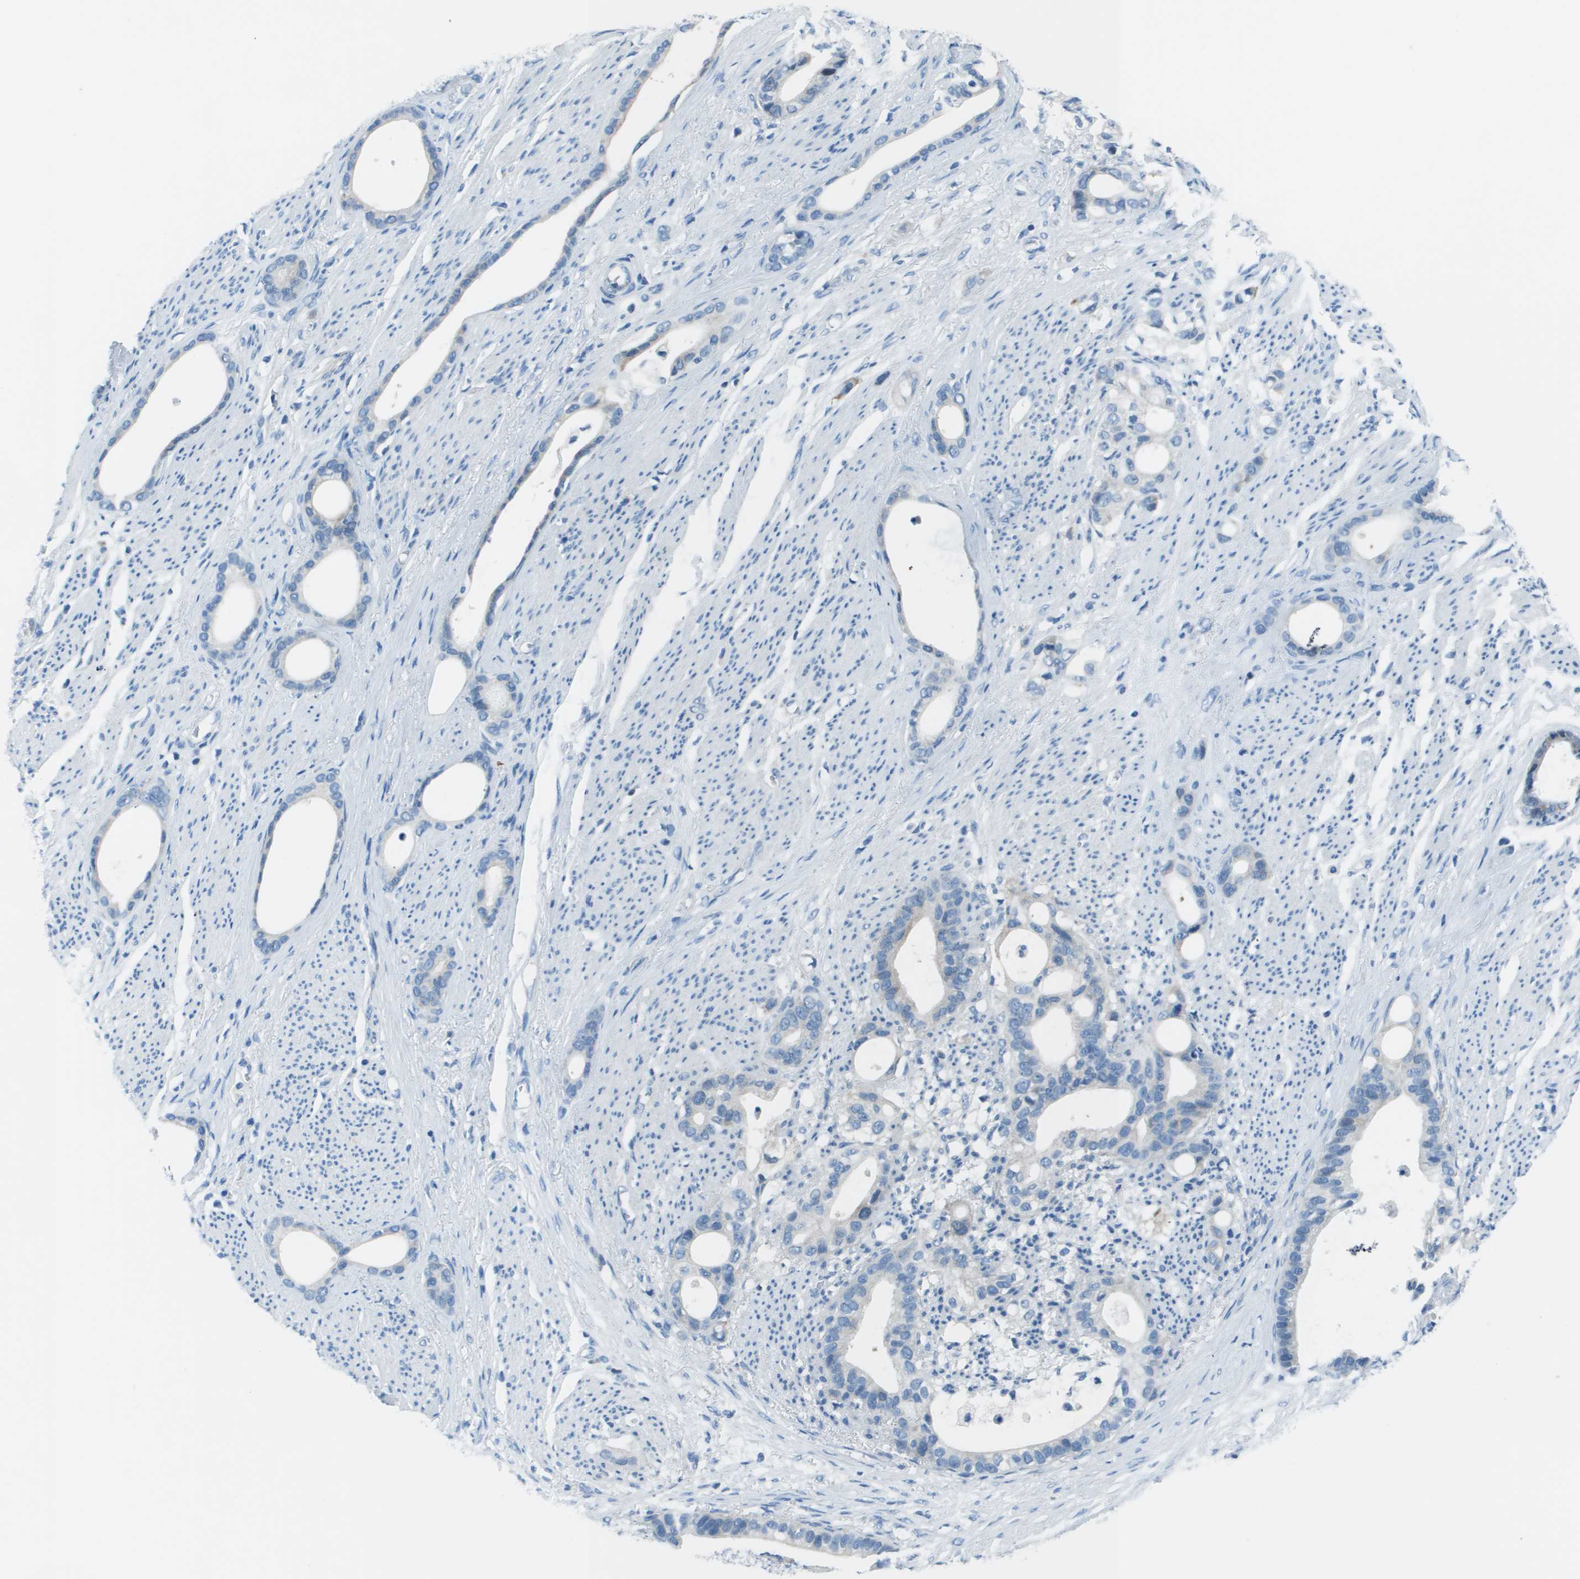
{"staining": {"intensity": "negative", "quantity": "none", "location": "none"}, "tissue": "stomach cancer", "cell_type": "Tumor cells", "image_type": "cancer", "snomed": [{"axis": "morphology", "description": "Adenocarcinoma, NOS"}, {"axis": "topography", "description": "Stomach"}], "caption": "Tumor cells show no significant staining in stomach cancer (adenocarcinoma). (DAB (3,3'-diaminobenzidine) IHC, high magnification).", "gene": "STIP1", "patient": {"sex": "female", "age": 75}}